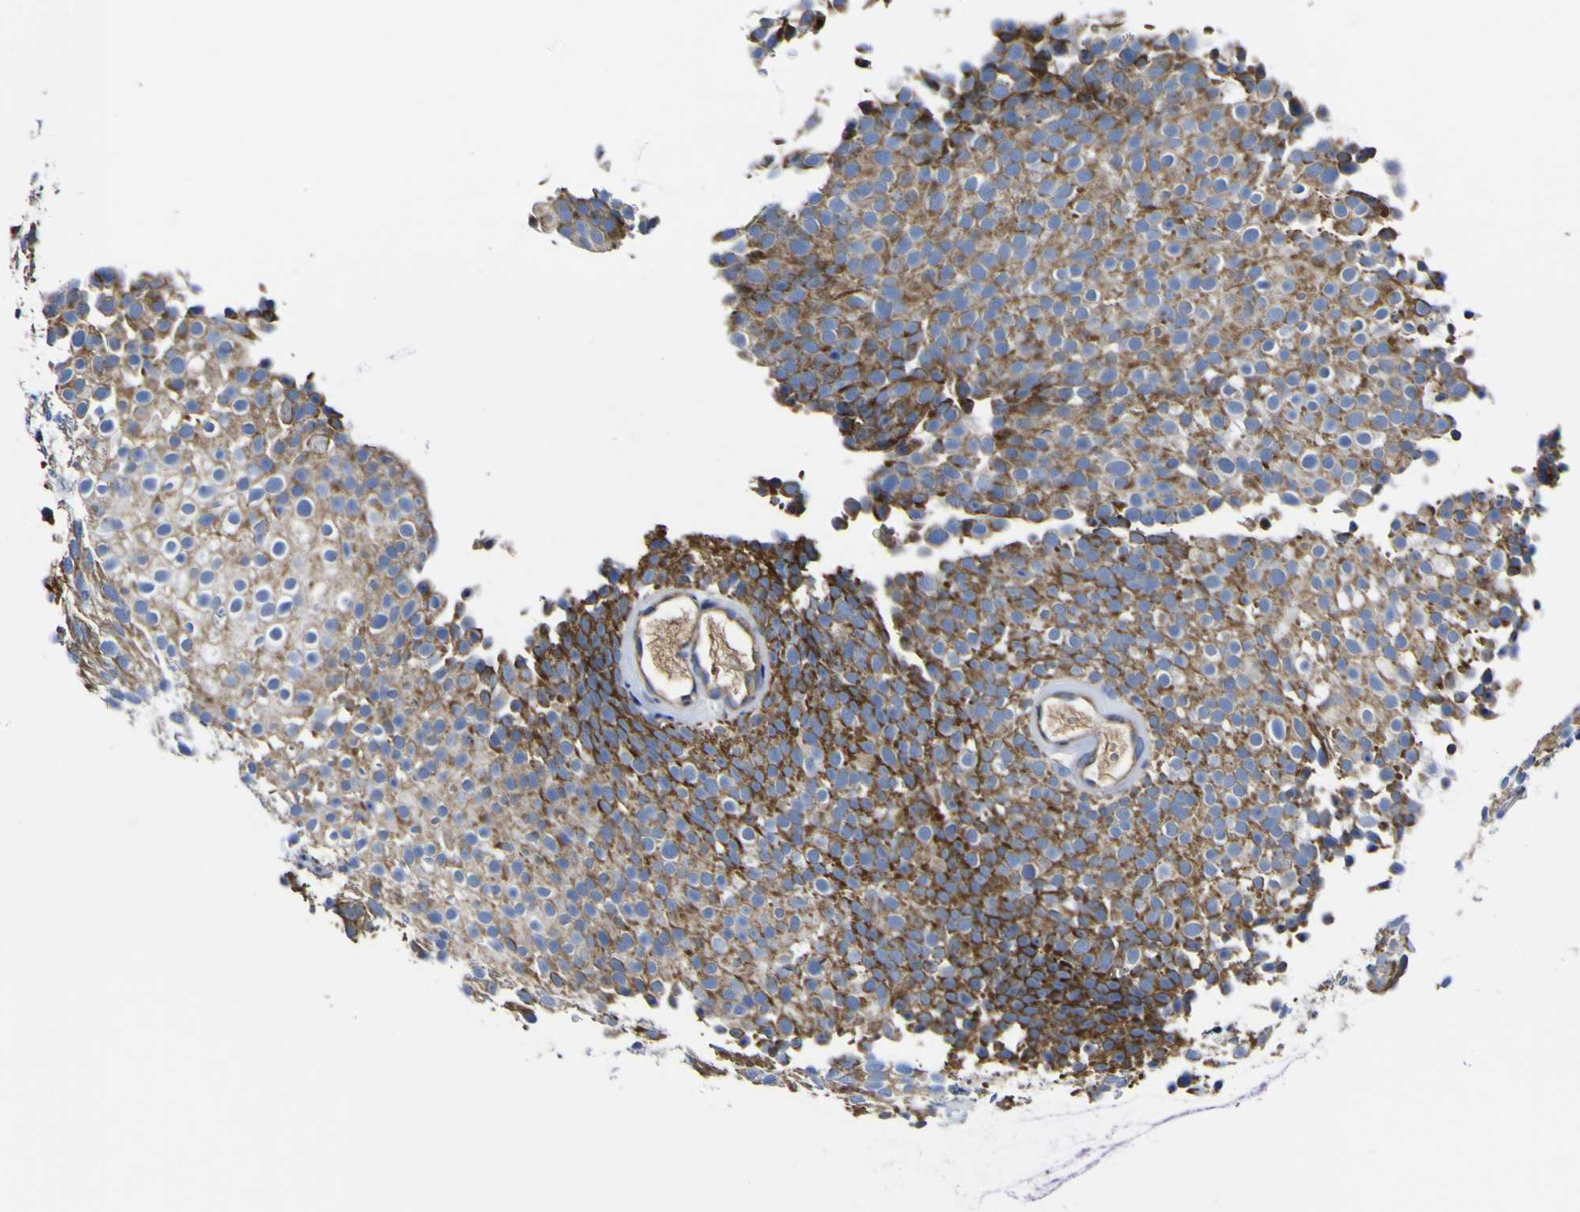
{"staining": {"intensity": "moderate", "quantity": ">75%", "location": "cytoplasmic/membranous"}, "tissue": "urothelial cancer", "cell_type": "Tumor cells", "image_type": "cancer", "snomed": [{"axis": "morphology", "description": "Urothelial carcinoma, Low grade"}, {"axis": "topography", "description": "Urinary bladder"}], "caption": "Low-grade urothelial carcinoma stained with DAB (3,3'-diaminobenzidine) immunohistochemistry (IHC) reveals medium levels of moderate cytoplasmic/membranous expression in about >75% of tumor cells.", "gene": "CCDC90B", "patient": {"sex": "male", "age": 78}}